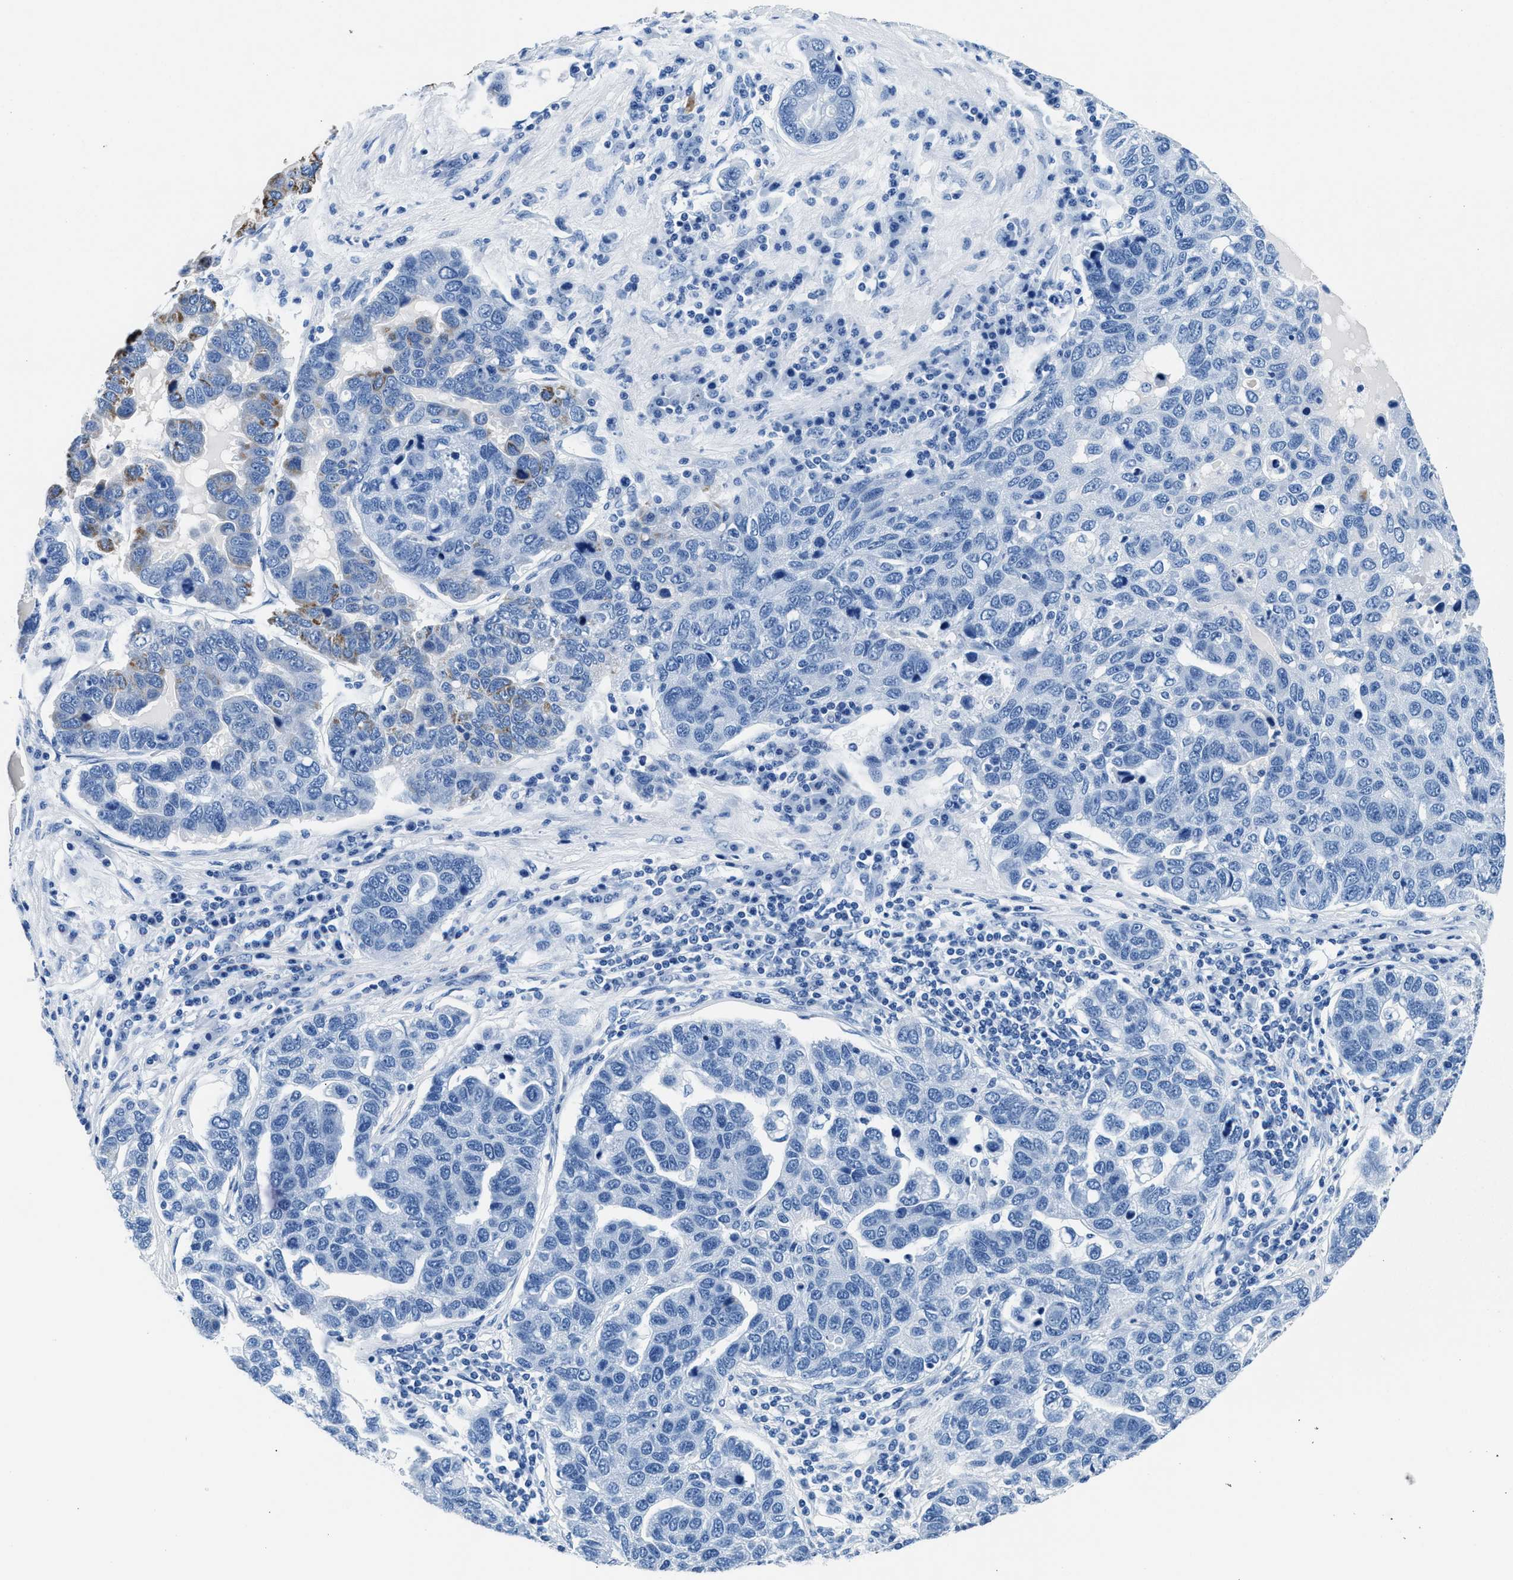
{"staining": {"intensity": "strong", "quantity": "<25%", "location": "cytoplasmic/membranous"}, "tissue": "pancreatic cancer", "cell_type": "Tumor cells", "image_type": "cancer", "snomed": [{"axis": "morphology", "description": "Adenocarcinoma, NOS"}, {"axis": "topography", "description": "Pancreas"}], "caption": "Human pancreatic cancer (adenocarcinoma) stained for a protein (brown) displays strong cytoplasmic/membranous positive positivity in about <25% of tumor cells.", "gene": "CPS1", "patient": {"sex": "female", "age": 61}}